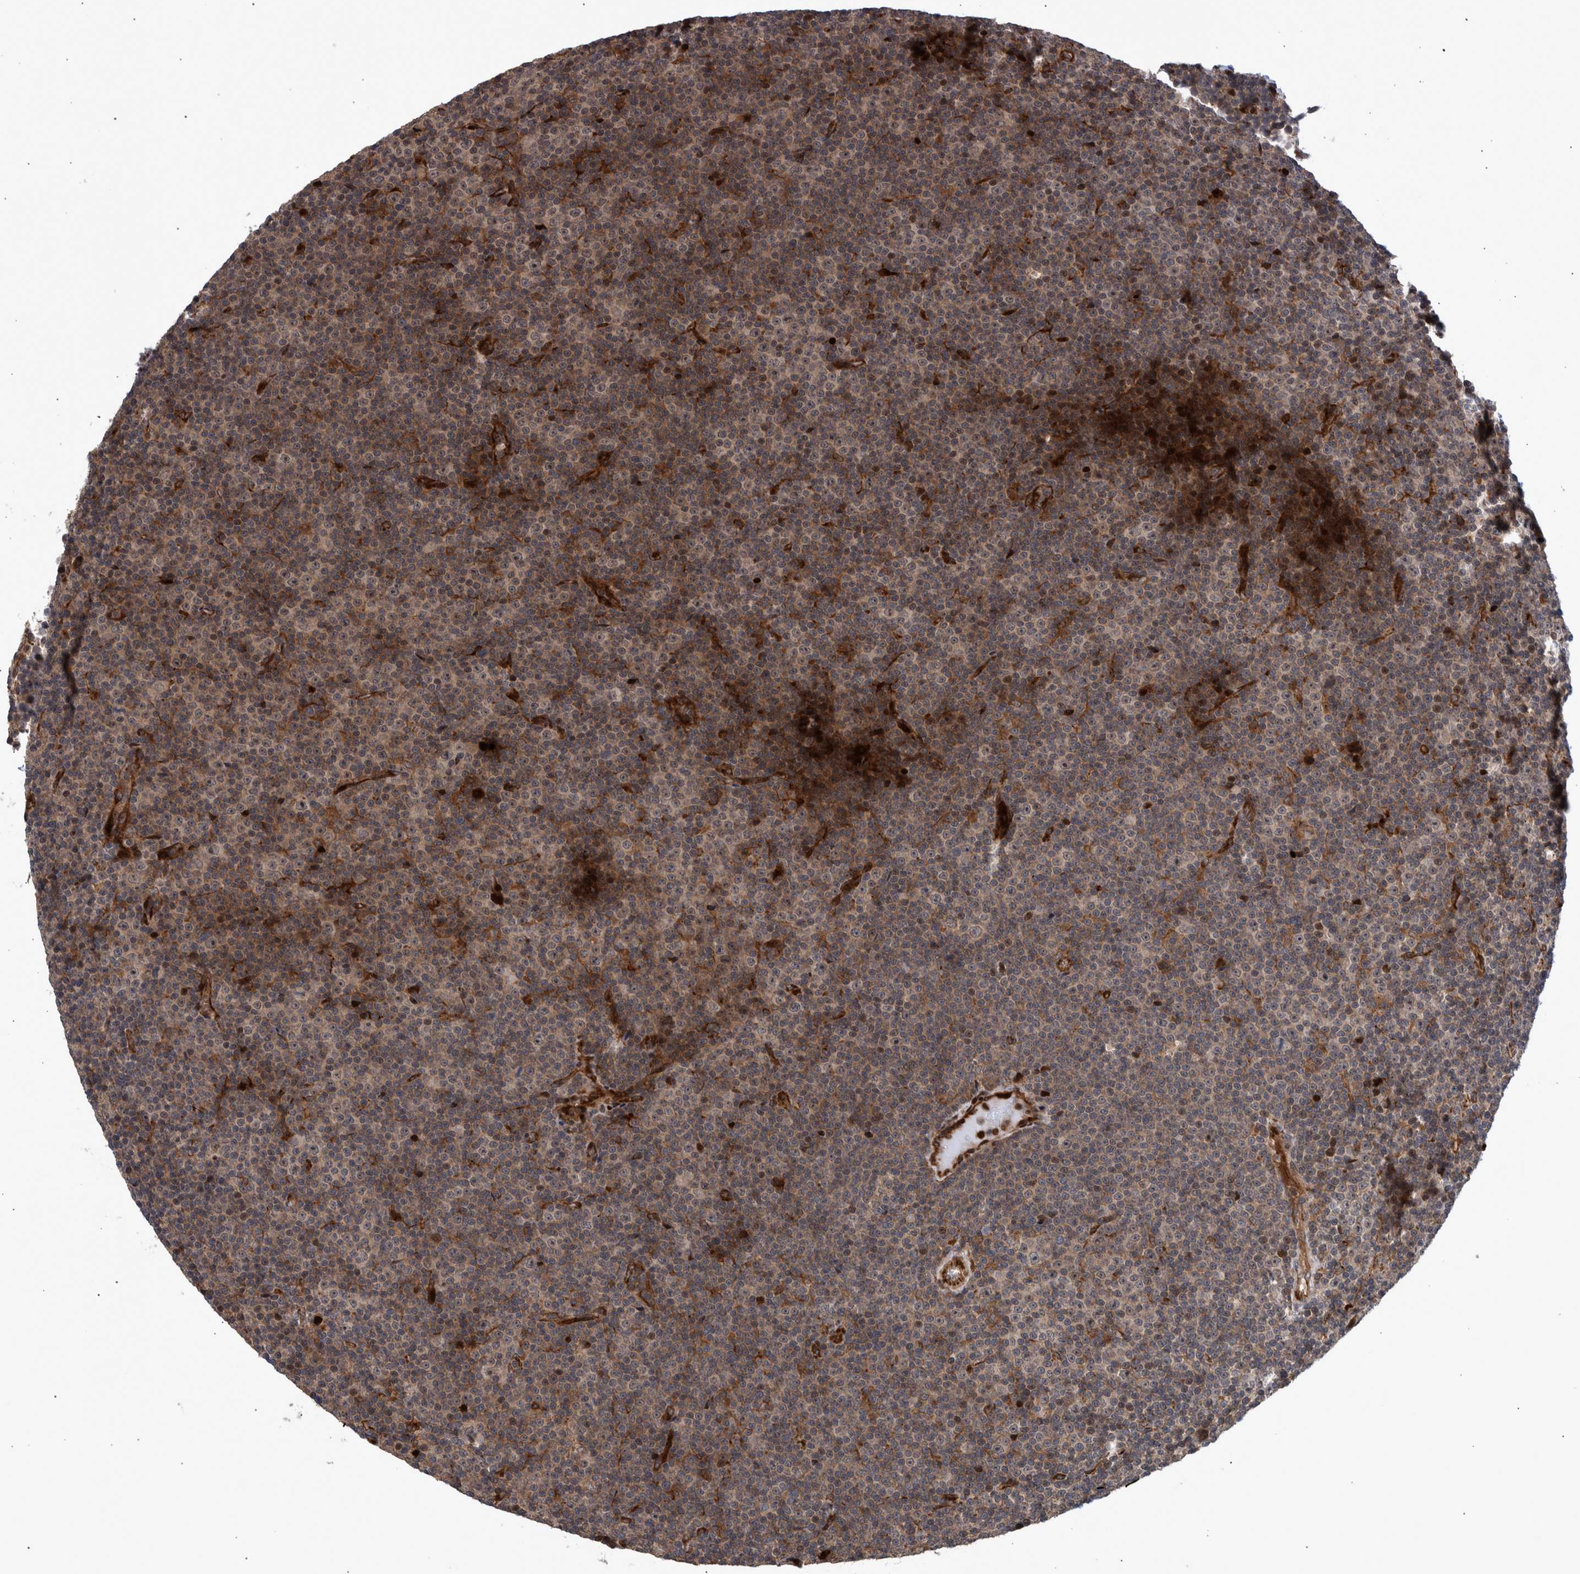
{"staining": {"intensity": "weak", "quantity": "<25%", "location": "cytoplasmic/membranous"}, "tissue": "lymphoma", "cell_type": "Tumor cells", "image_type": "cancer", "snomed": [{"axis": "morphology", "description": "Malignant lymphoma, non-Hodgkin's type, Low grade"}, {"axis": "topography", "description": "Lymph node"}], "caption": "Immunohistochemistry (IHC) of human malignant lymphoma, non-Hodgkin's type (low-grade) displays no staining in tumor cells. The staining was performed using DAB to visualize the protein expression in brown, while the nuclei were stained in blue with hematoxylin (Magnification: 20x).", "gene": "SHISA6", "patient": {"sex": "female", "age": 67}}